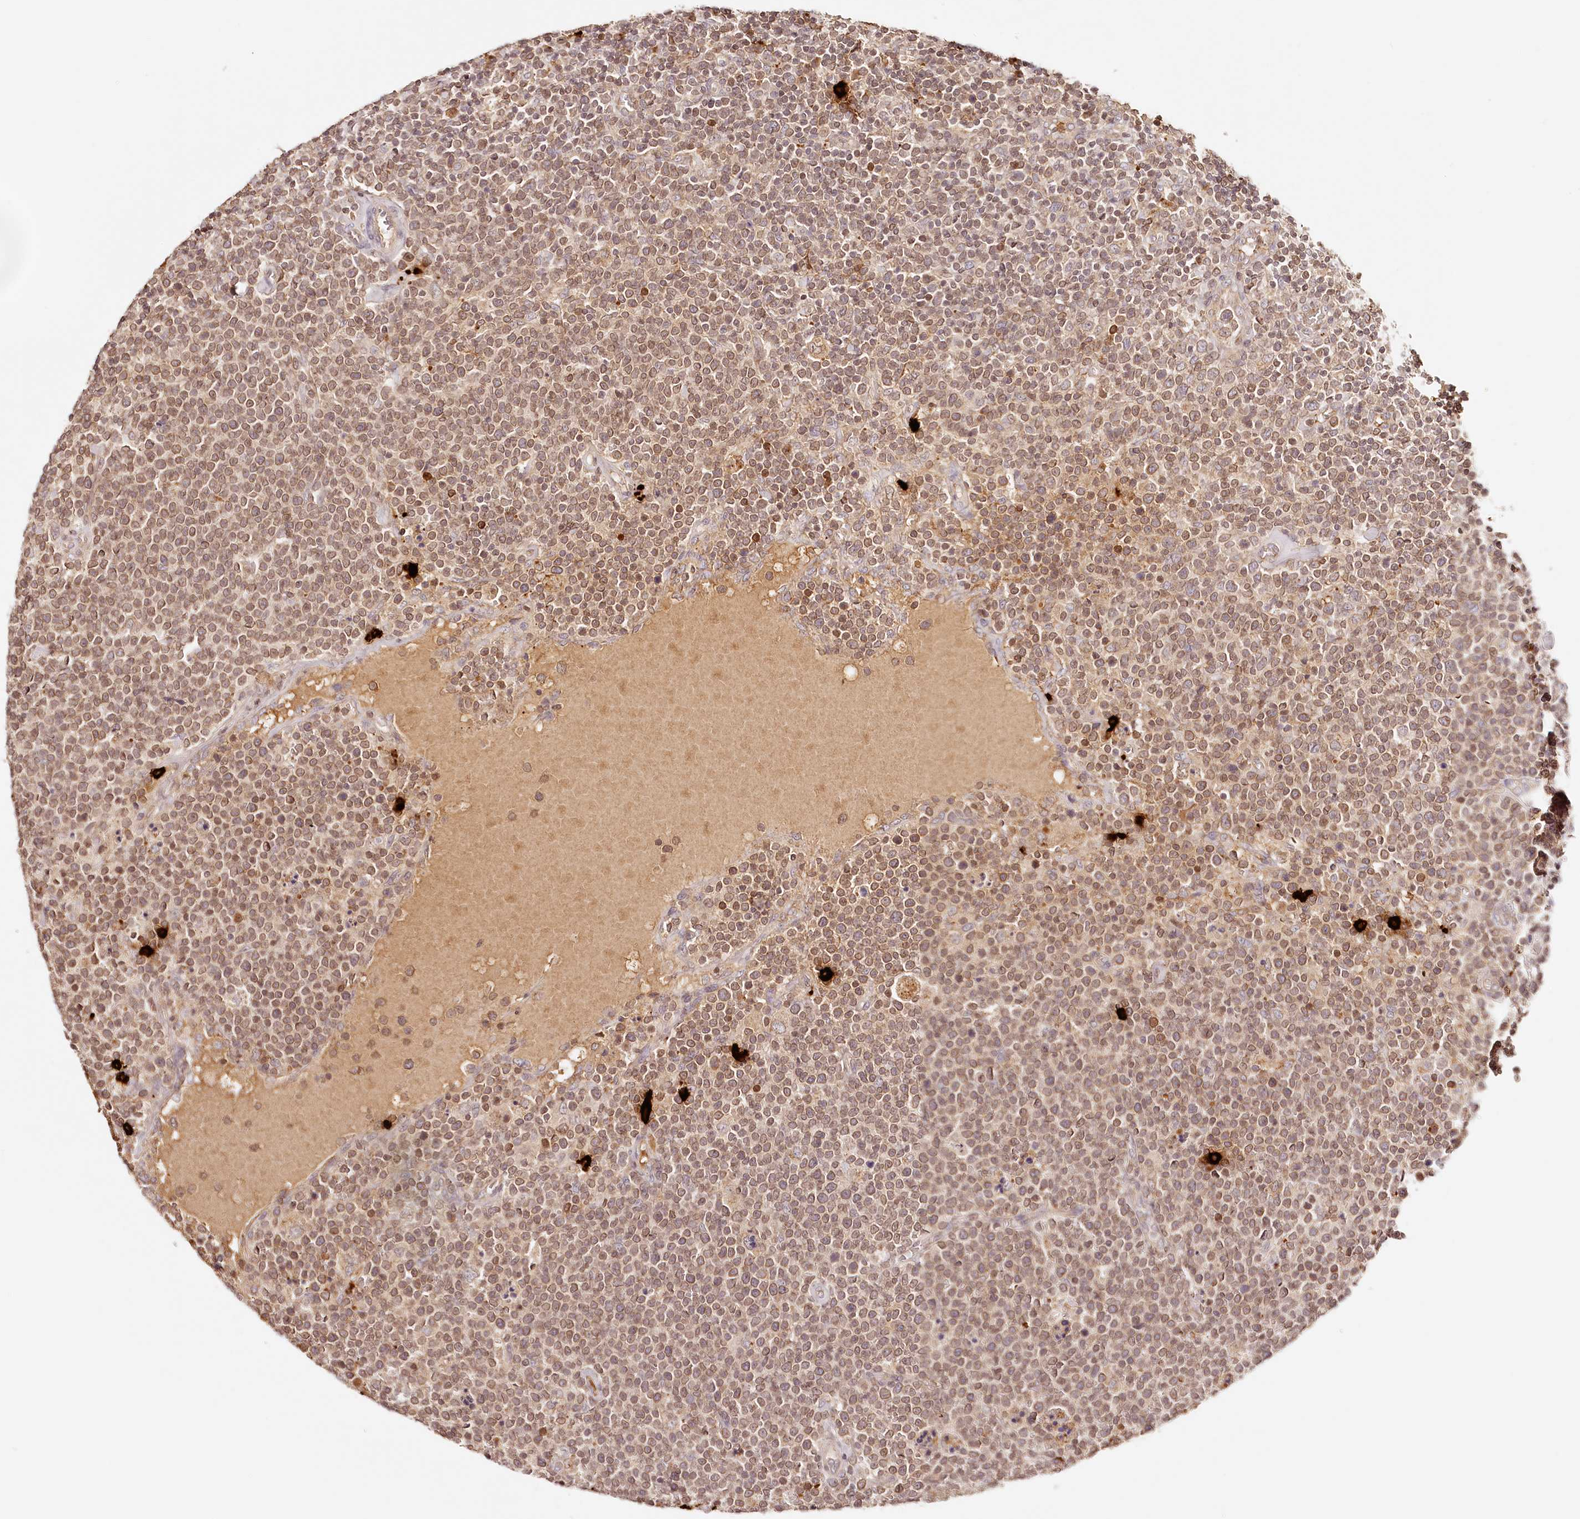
{"staining": {"intensity": "moderate", "quantity": "<25%", "location": "nuclear"}, "tissue": "lymphoma", "cell_type": "Tumor cells", "image_type": "cancer", "snomed": [{"axis": "morphology", "description": "Malignant lymphoma, non-Hodgkin's type, High grade"}, {"axis": "topography", "description": "Lymph node"}], "caption": "The immunohistochemical stain shows moderate nuclear expression in tumor cells of lymphoma tissue.", "gene": "SYNGR1", "patient": {"sex": "male", "age": 61}}